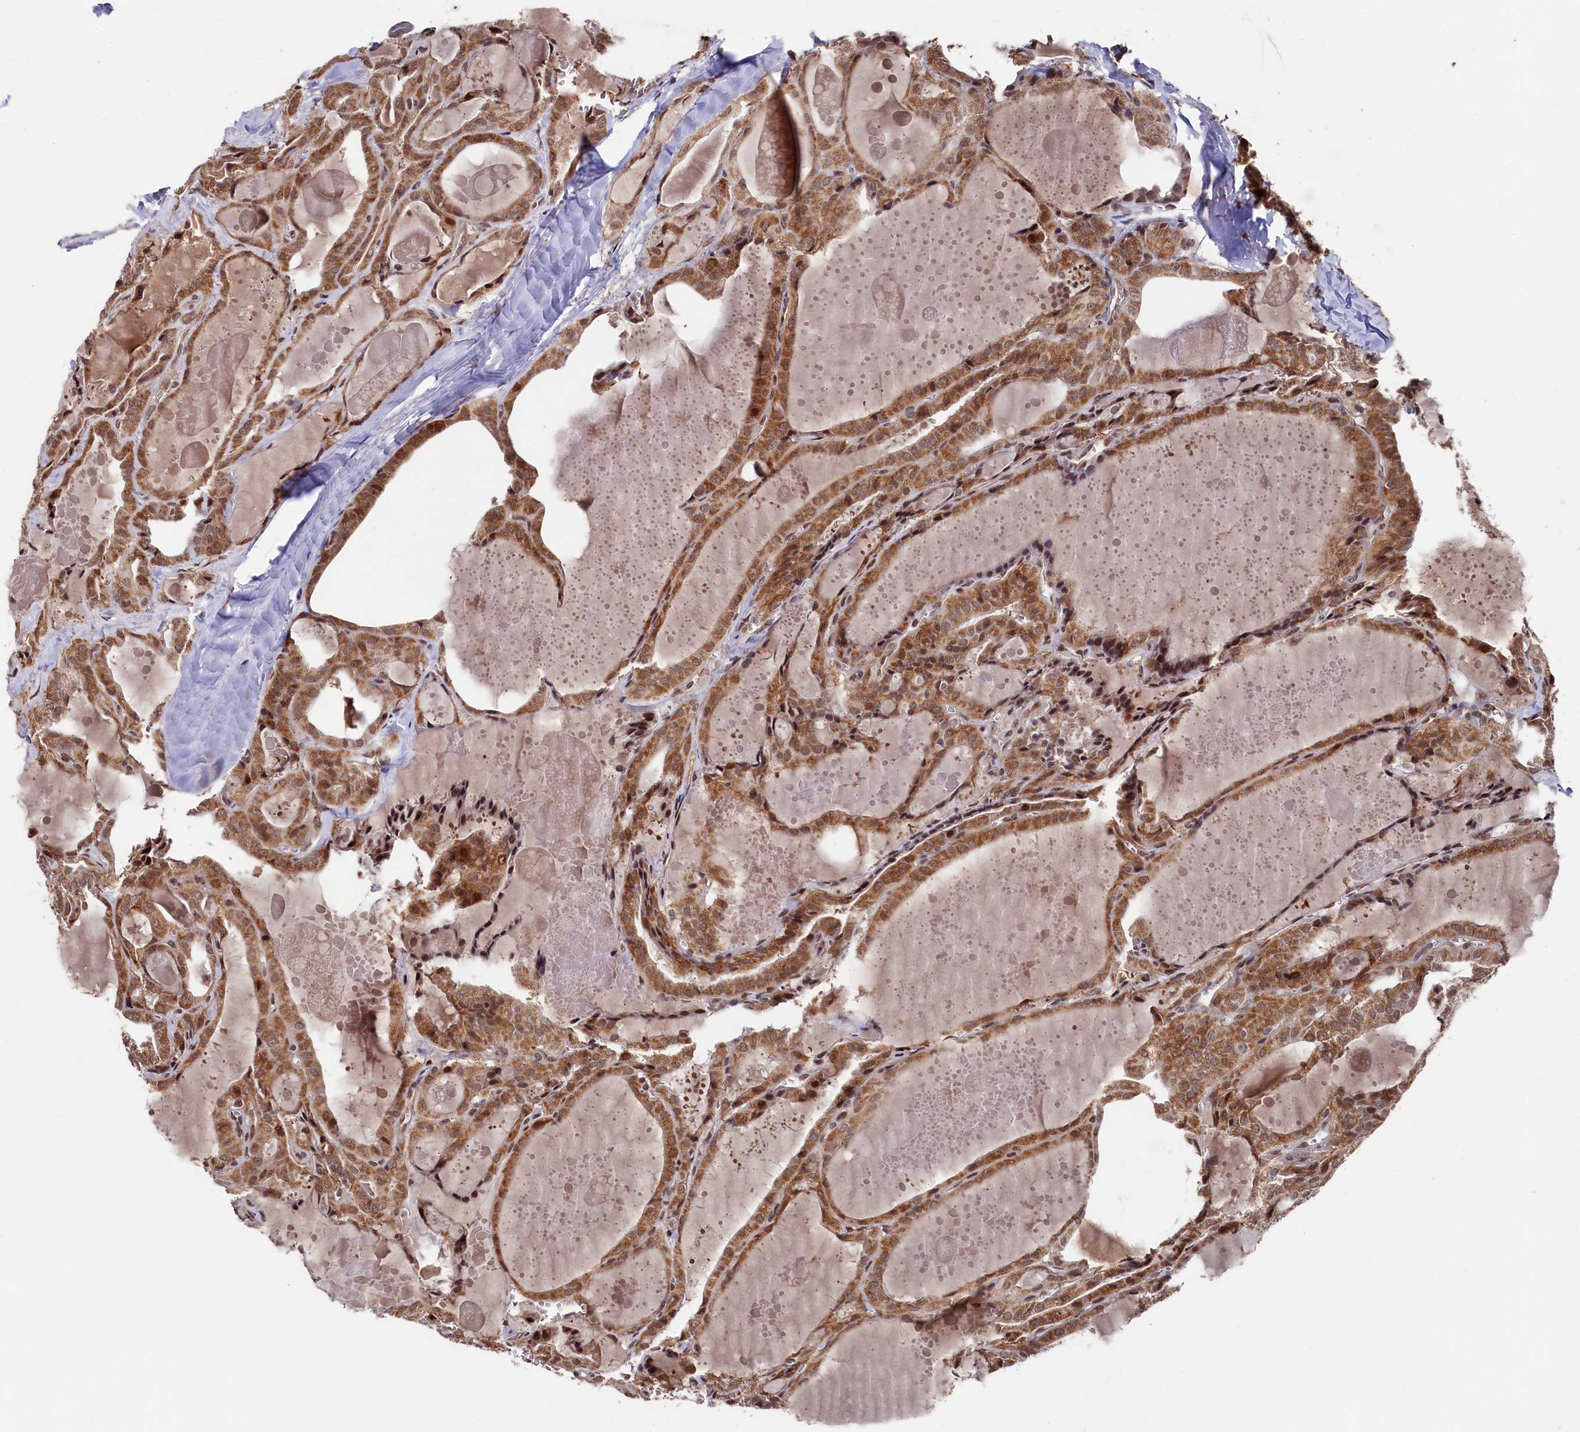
{"staining": {"intensity": "moderate", "quantity": ">75%", "location": "cytoplasmic/membranous"}, "tissue": "thyroid cancer", "cell_type": "Tumor cells", "image_type": "cancer", "snomed": [{"axis": "morphology", "description": "Papillary adenocarcinoma, NOS"}, {"axis": "topography", "description": "Thyroid gland"}], "caption": "IHC of papillary adenocarcinoma (thyroid) displays medium levels of moderate cytoplasmic/membranous expression in about >75% of tumor cells. The protein is shown in brown color, while the nuclei are stained blue.", "gene": "CLPX", "patient": {"sex": "male", "age": 52}}